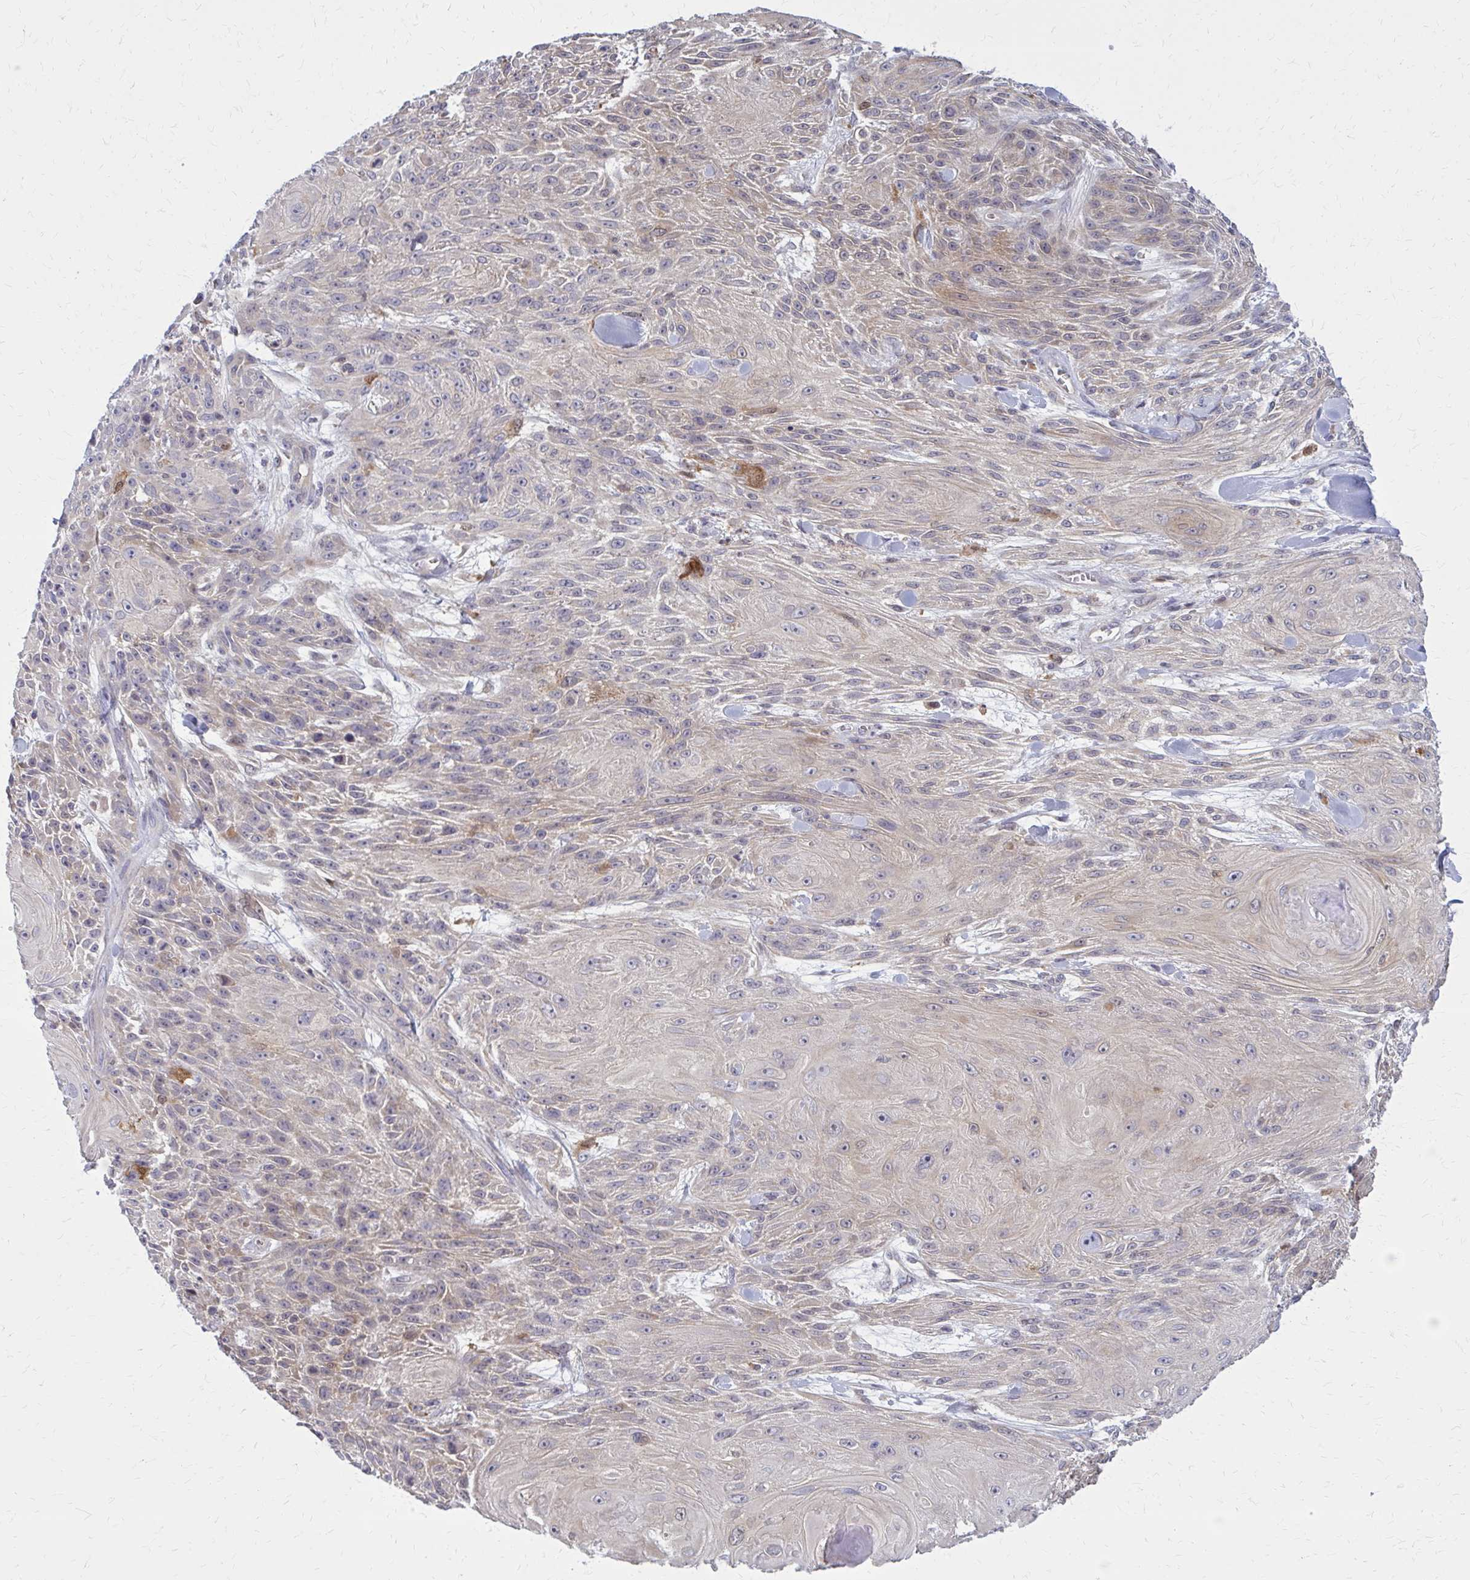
{"staining": {"intensity": "weak", "quantity": "<25%", "location": "cytoplasmic/membranous"}, "tissue": "skin cancer", "cell_type": "Tumor cells", "image_type": "cancer", "snomed": [{"axis": "morphology", "description": "Squamous cell carcinoma, NOS"}, {"axis": "topography", "description": "Skin"}], "caption": "Tumor cells are negative for brown protein staining in squamous cell carcinoma (skin).", "gene": "DBI", "patient": {"sex": "male", "age": 88}}